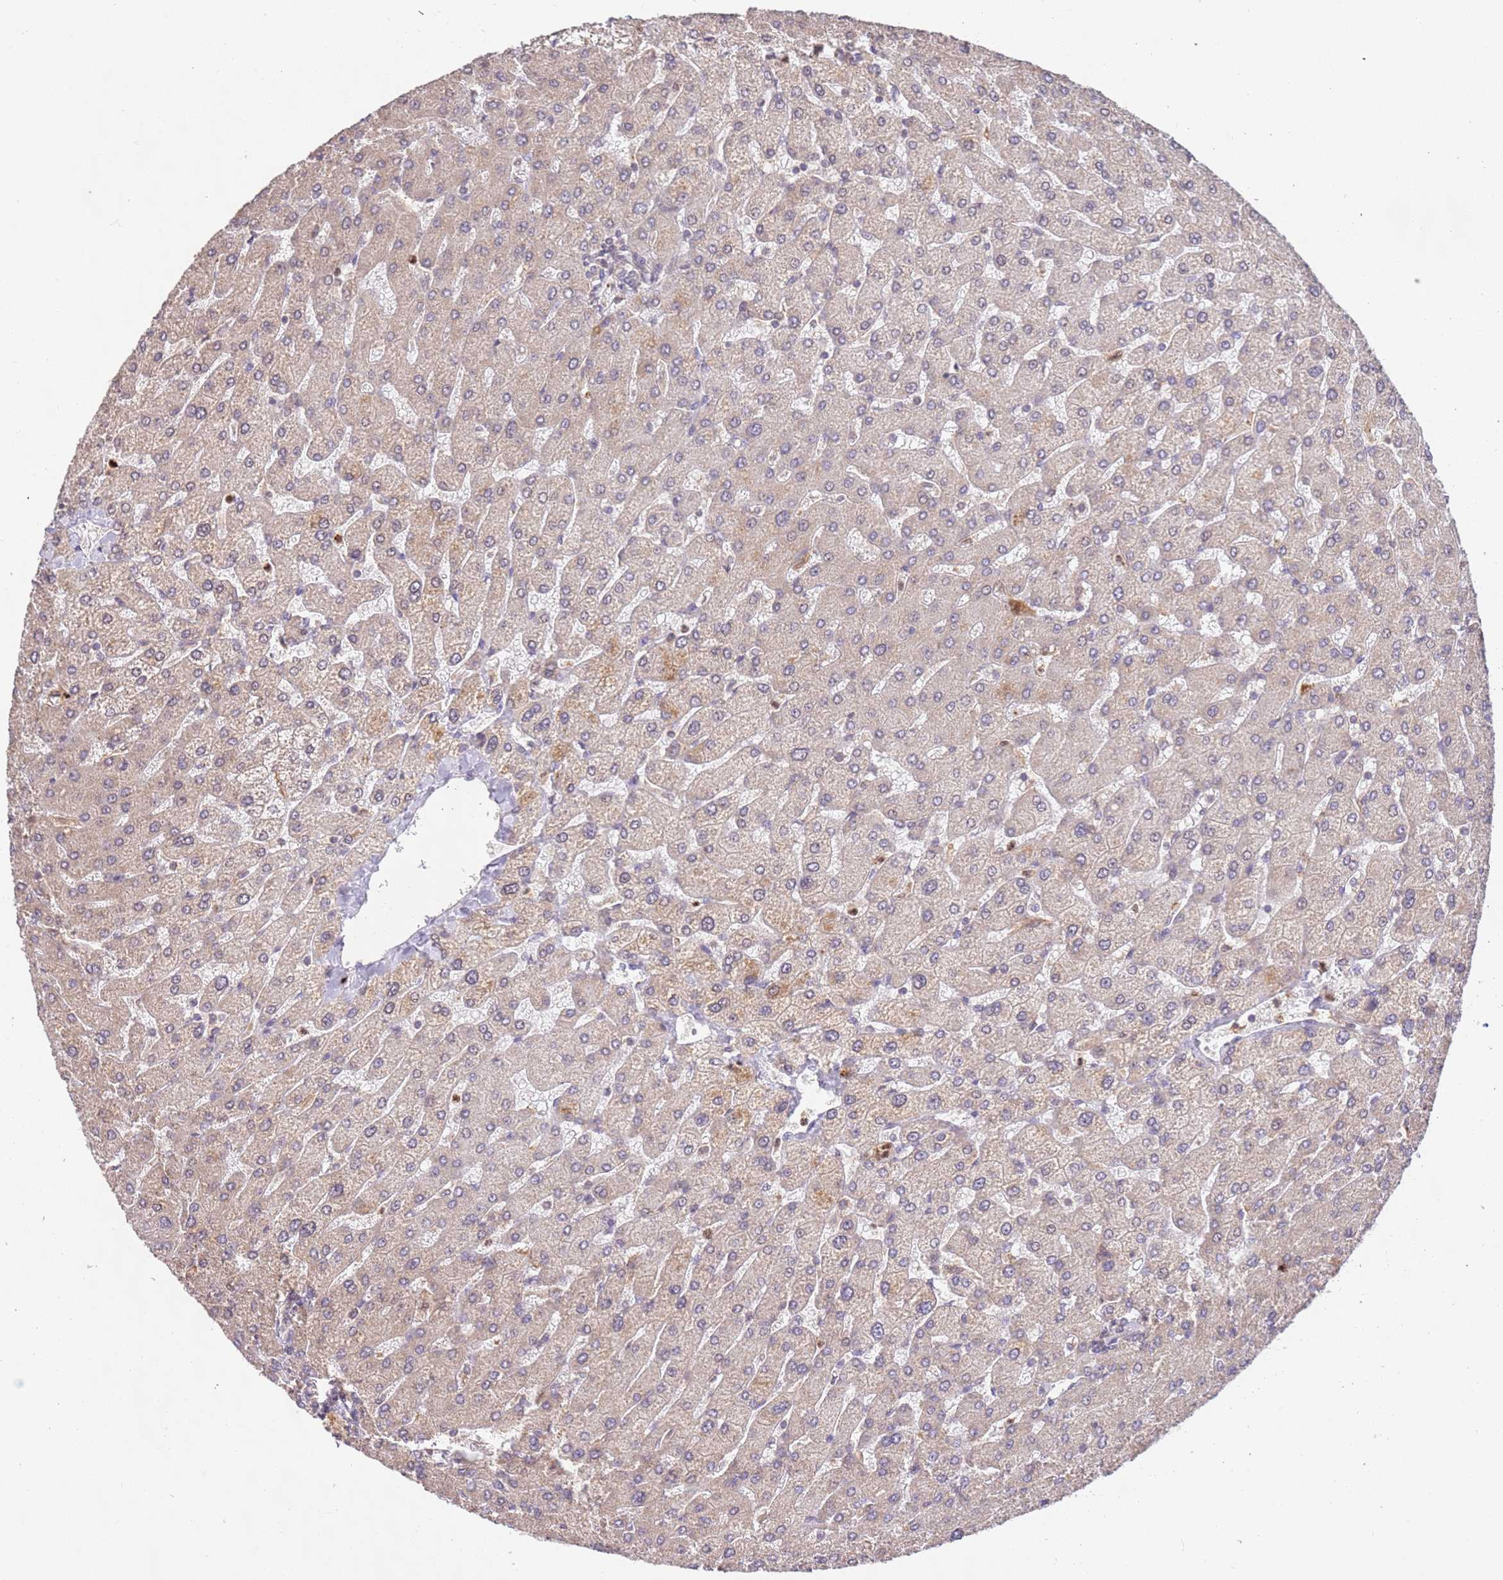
{"staining": {"intensity": "negative", "quantity": "none", "location": "none"}, "tissue": "liver", "cell_type": "Cholangiocytes", "image_type": "normal", "snomed": [{"axis": "morphology", "description": "Normal tissue, NOS"}, {"axis": "topography", "description": "Liver"}], "caption": "A histopathology image of liver stained for a protein reveals no brown staining in cholangiocytes. (Brightfield microscopy of DAB IHC at high magnification).", "gene": "SLC16A4", "patient": {"sex": "male", "age": 55}}